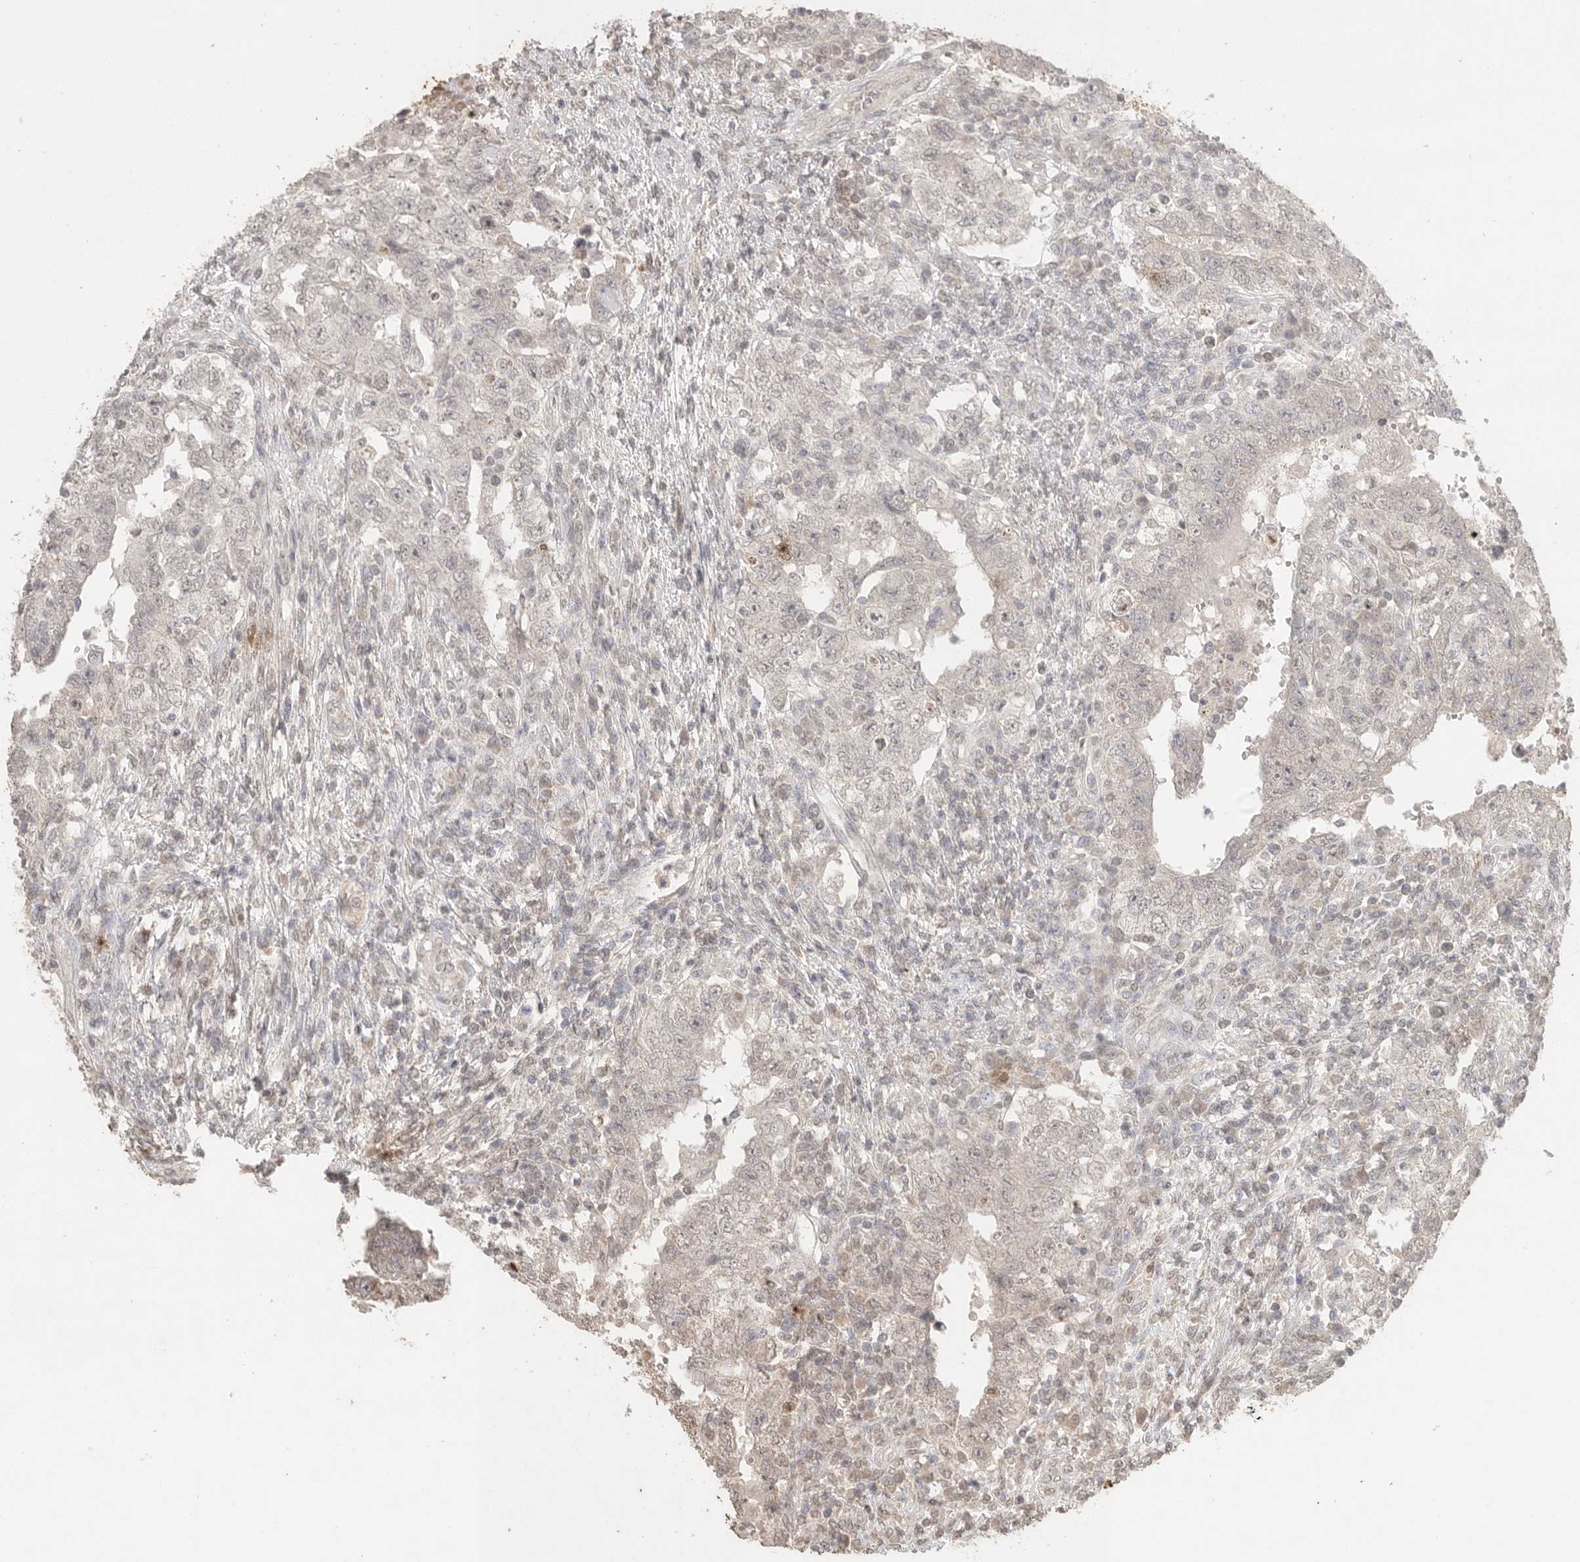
{"staining": {"intensity": "negative", "quantity": "none", "location": "none"}, "tissue": "testis cancer", "cell_type": "Tumor cells", "image_type": "cancer", "snomed": [{"axis": "morphology", "description": "Carcinoma, Embryonal, NOS"}, {"axis": "topography", "description": "Testis"}], "caption": "Testis embryonal carcinoma stained for a protein using IHC exhibits no staining tumor cells.", "gene": "KLK5", "patient": {"sex": "male", "age": 26}}